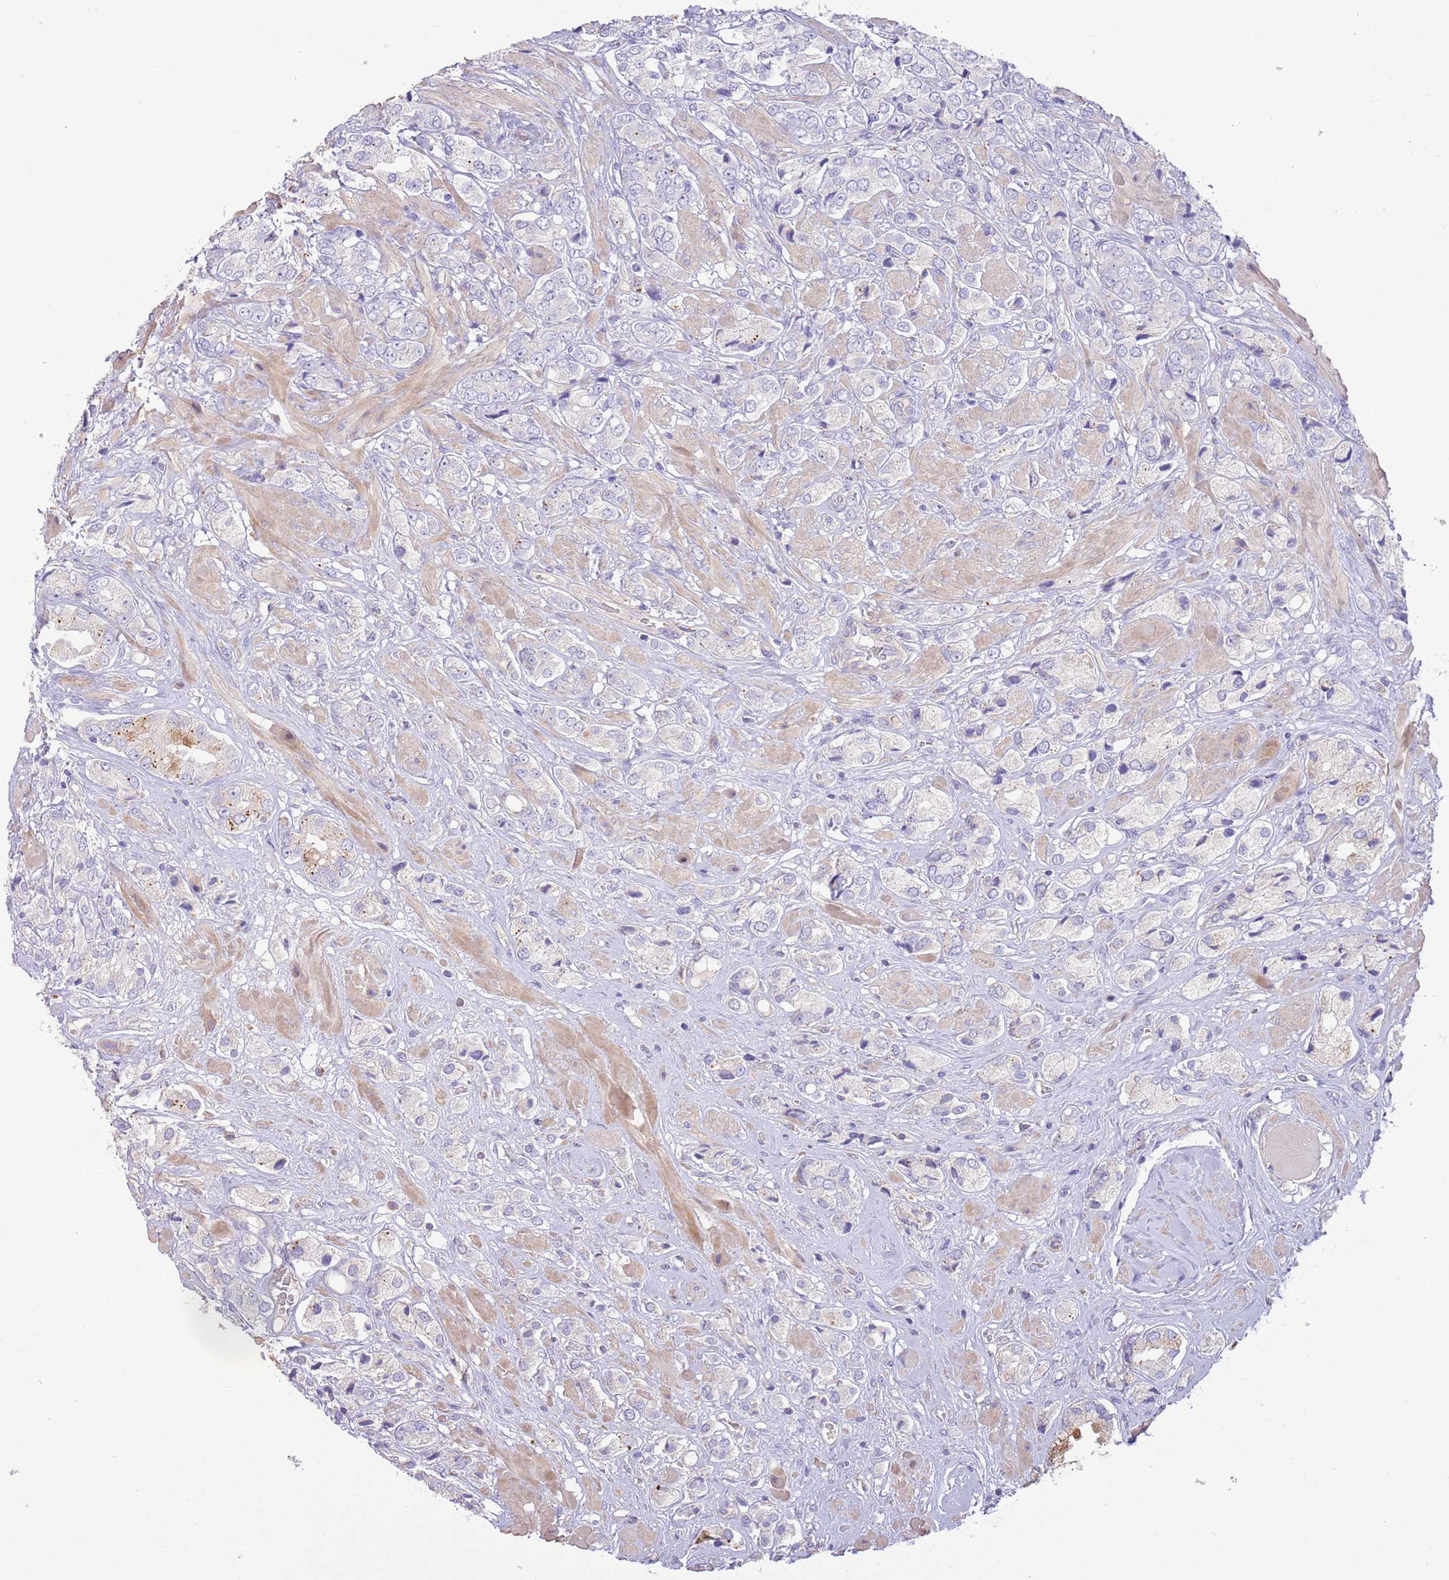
{"staining": {"intensity": "negative", "quantity": "none", "location": "none"}, "tissue": "prostate cancer", "cell_type": "Tumor cells", "image_type": "cancer", "snomed": [{"axis": "morphology", "description": "Adenocarcinoma, High grade"}, {"axis": "topography", "description": "Prostate and seminal vesicle, NOS"}], "caption": "Prostate cancer was stained to show a protein in brown. There is no significant positivity in tumor cells.", "gene": "SFTPA1", "patient": {"sex": "male", "age": 64}}